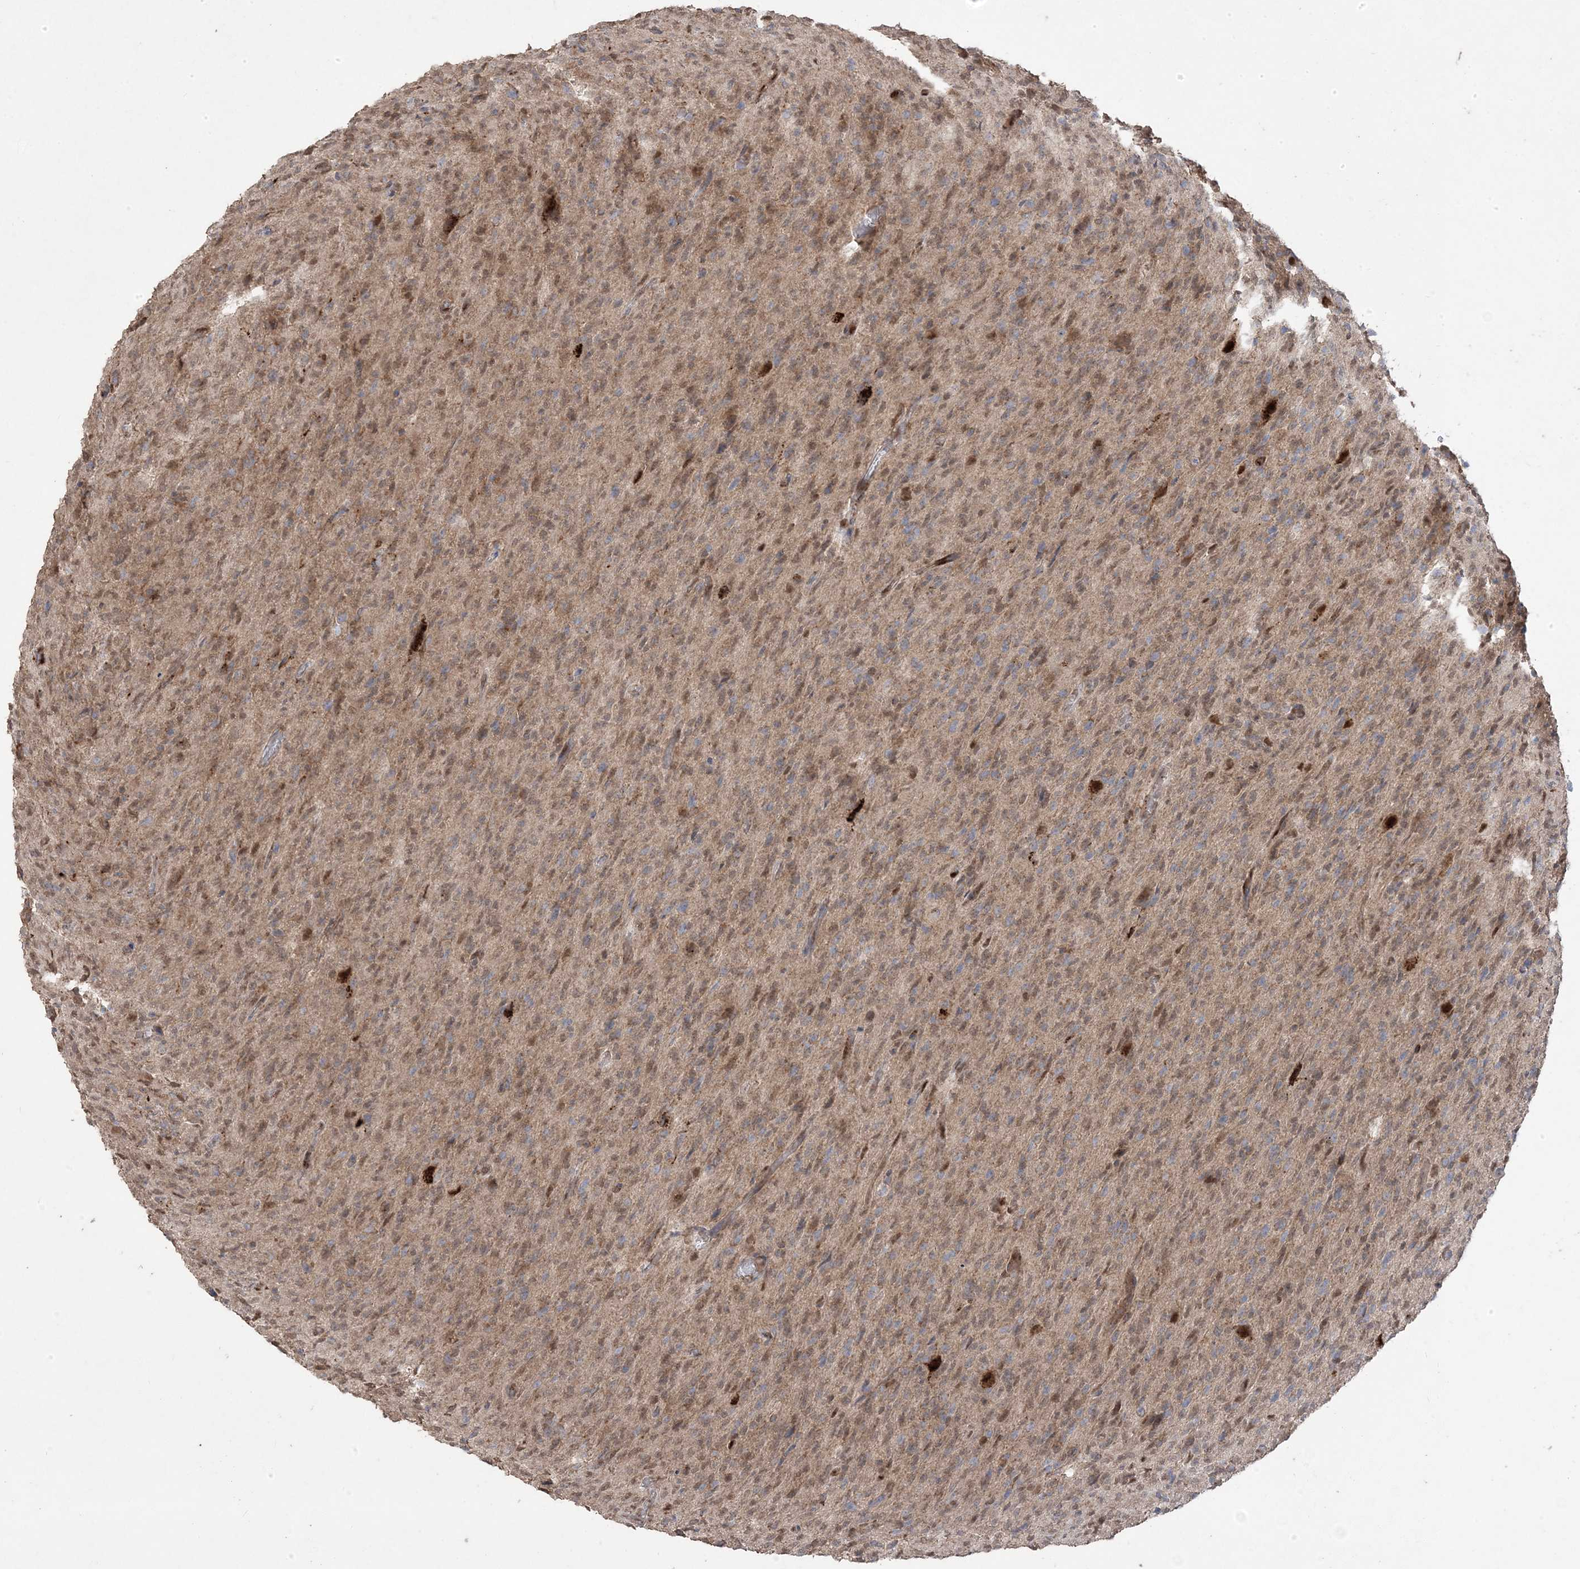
{"staining": {"intensity": "weak", "quantity": ">75%", "location": "cytoplasmic/membranous,nuclear"}, "tissue": "glioma", "cell_type": "Tumor cells", "image_type": "cancer", "snomed": [{"axis": "morphology", "description": "Glioma, malignant, High grade"}, {"axis": "topography", "description": "Brain"}], "caption": "Glioma stained with a protein marker shows weak staining in tumor cells.", "gene": "PPOX", "patient": {"sex": "female", "age": 57}}